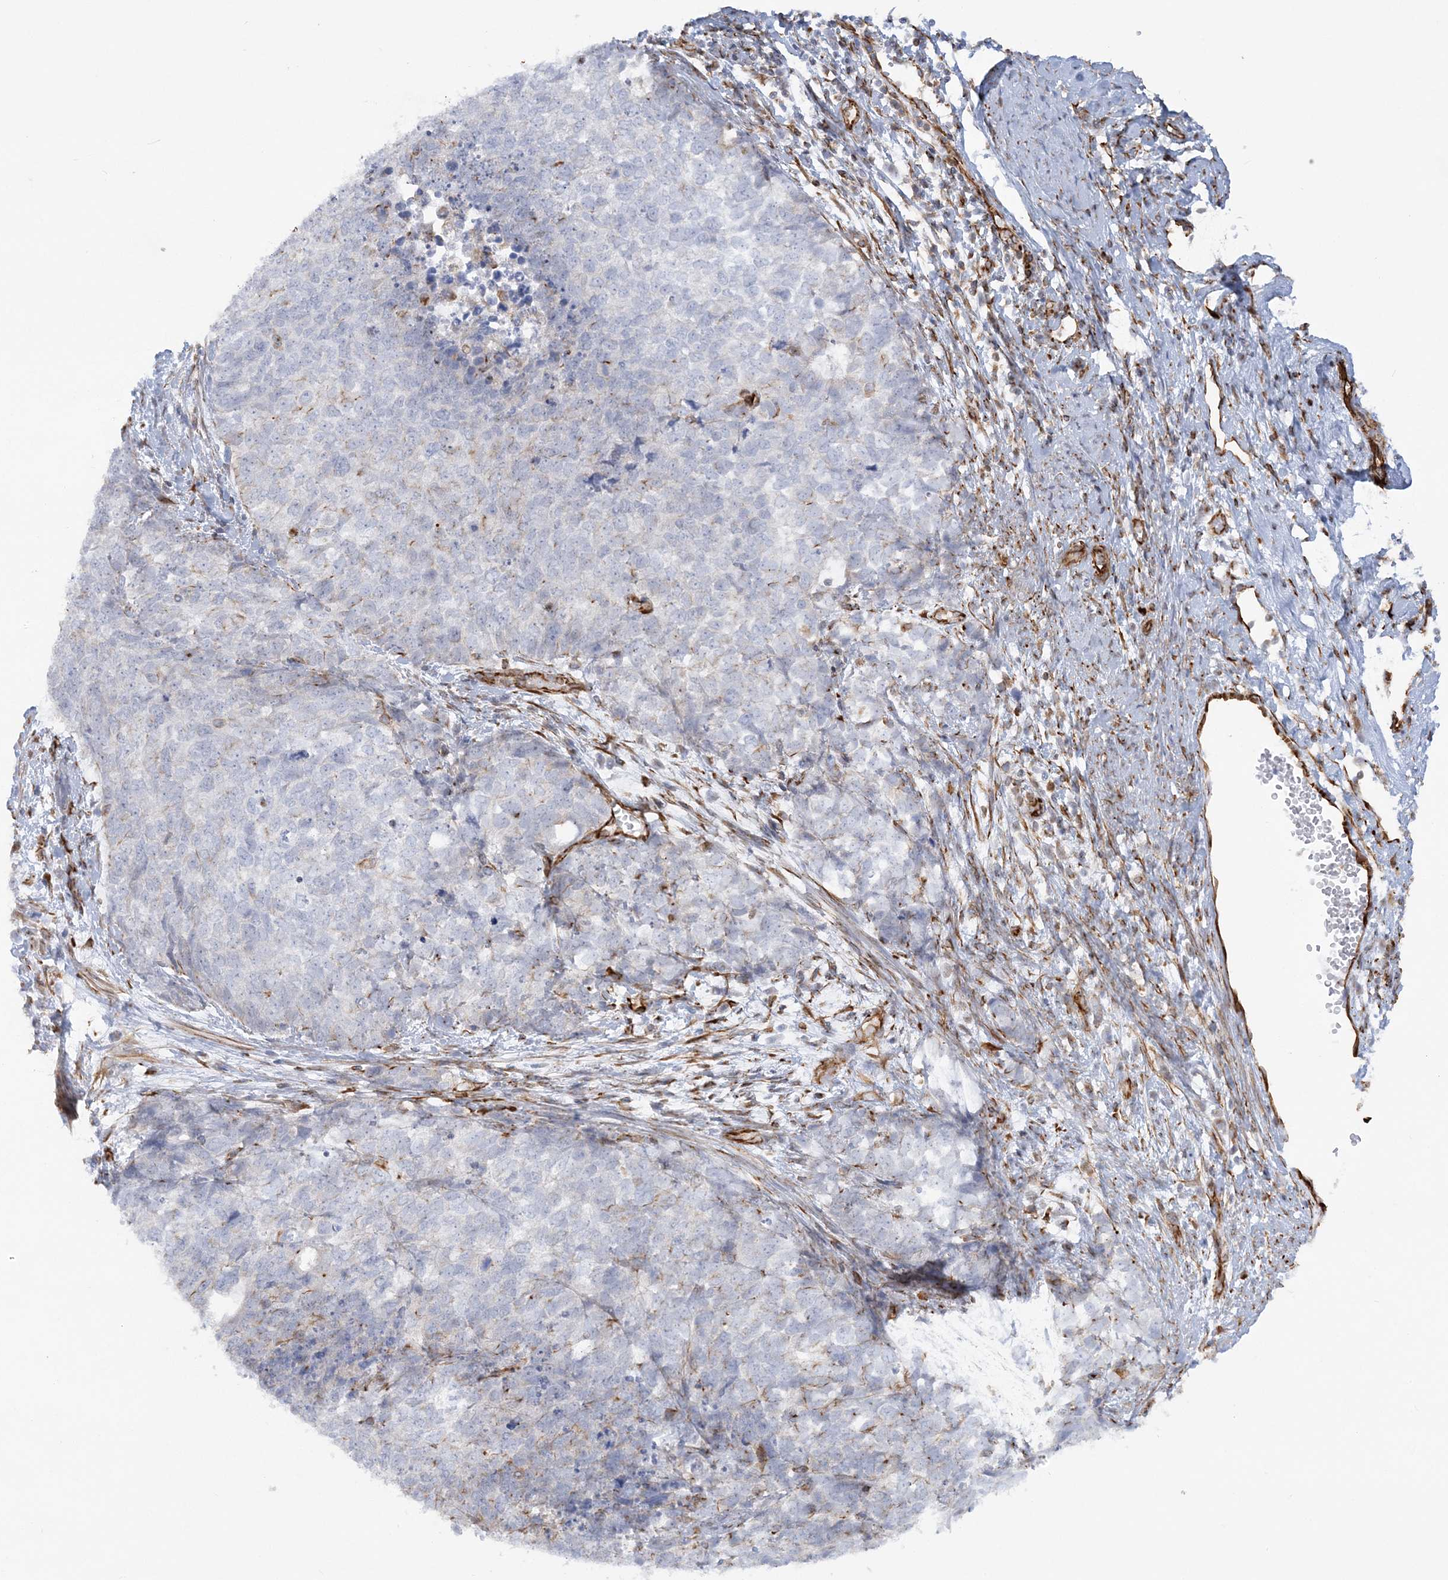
{"staining": {"intensity": "negative", "quantity": "none", "location": "none"}, "tissue": "cervical cancer", "cell_type": "Tumor cells", "image_type": "cancer", "snomed": [{"axis": "morphology", "description": "Squamous cell carcinoma, NOS"}, {"axis": "topography", "description": "Cervix"}], "caption": "Immunohistochemistry image of neoplastic tissue: cervical cancer (squamous cell carcinoma) stained with DAB (3,3'-diaminobenzidine) displays no significant protein staining in tumor cells.", "gene": "SCLT1", "patient": {"sex": "female", "age": 63}}